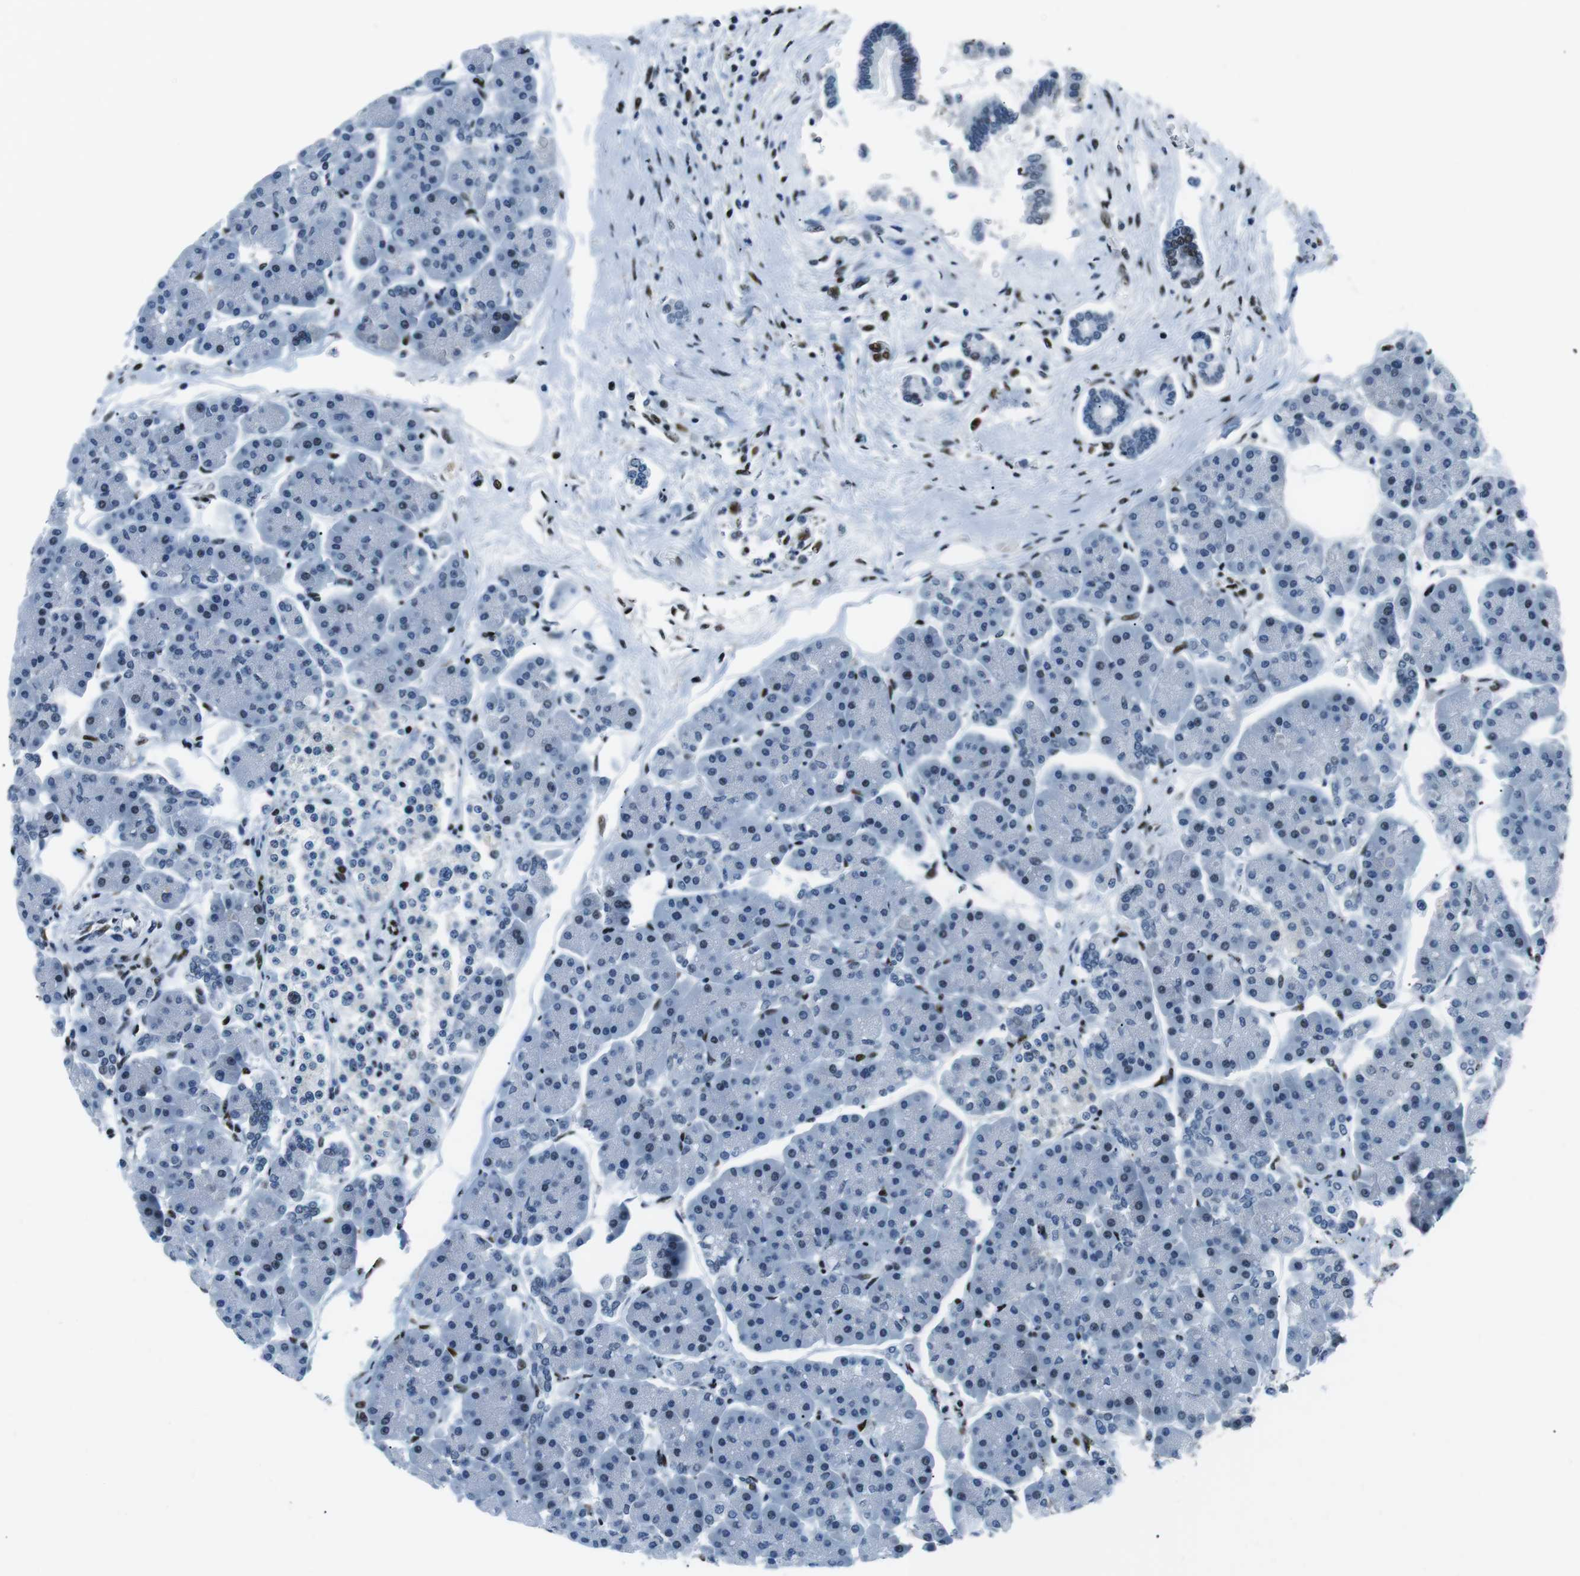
{"staining": {"intensity": "moderate", "quantity": "<25%", "location": "nuclear"}, "tissue": "pancreas", "cell_type": "Exocrine glandular cells", "image_type": "normal", "snomed": [{"axis": "morphology", "description": "Normal tissue, NOS"}, {"axis": "topography", "description": "Pancreas"}], "caption": "Protein expression analysis of normal human pancreas reveals moderate nuclear expression in approximately <25% of exocrine glandular cells. The protein of interest is stained brown, and the nuclei are stained in blue (DAB IHC with brightfield microscopy, high magnification).", "gene": "PML", "patient": {"sex": "female", "age": 70}}